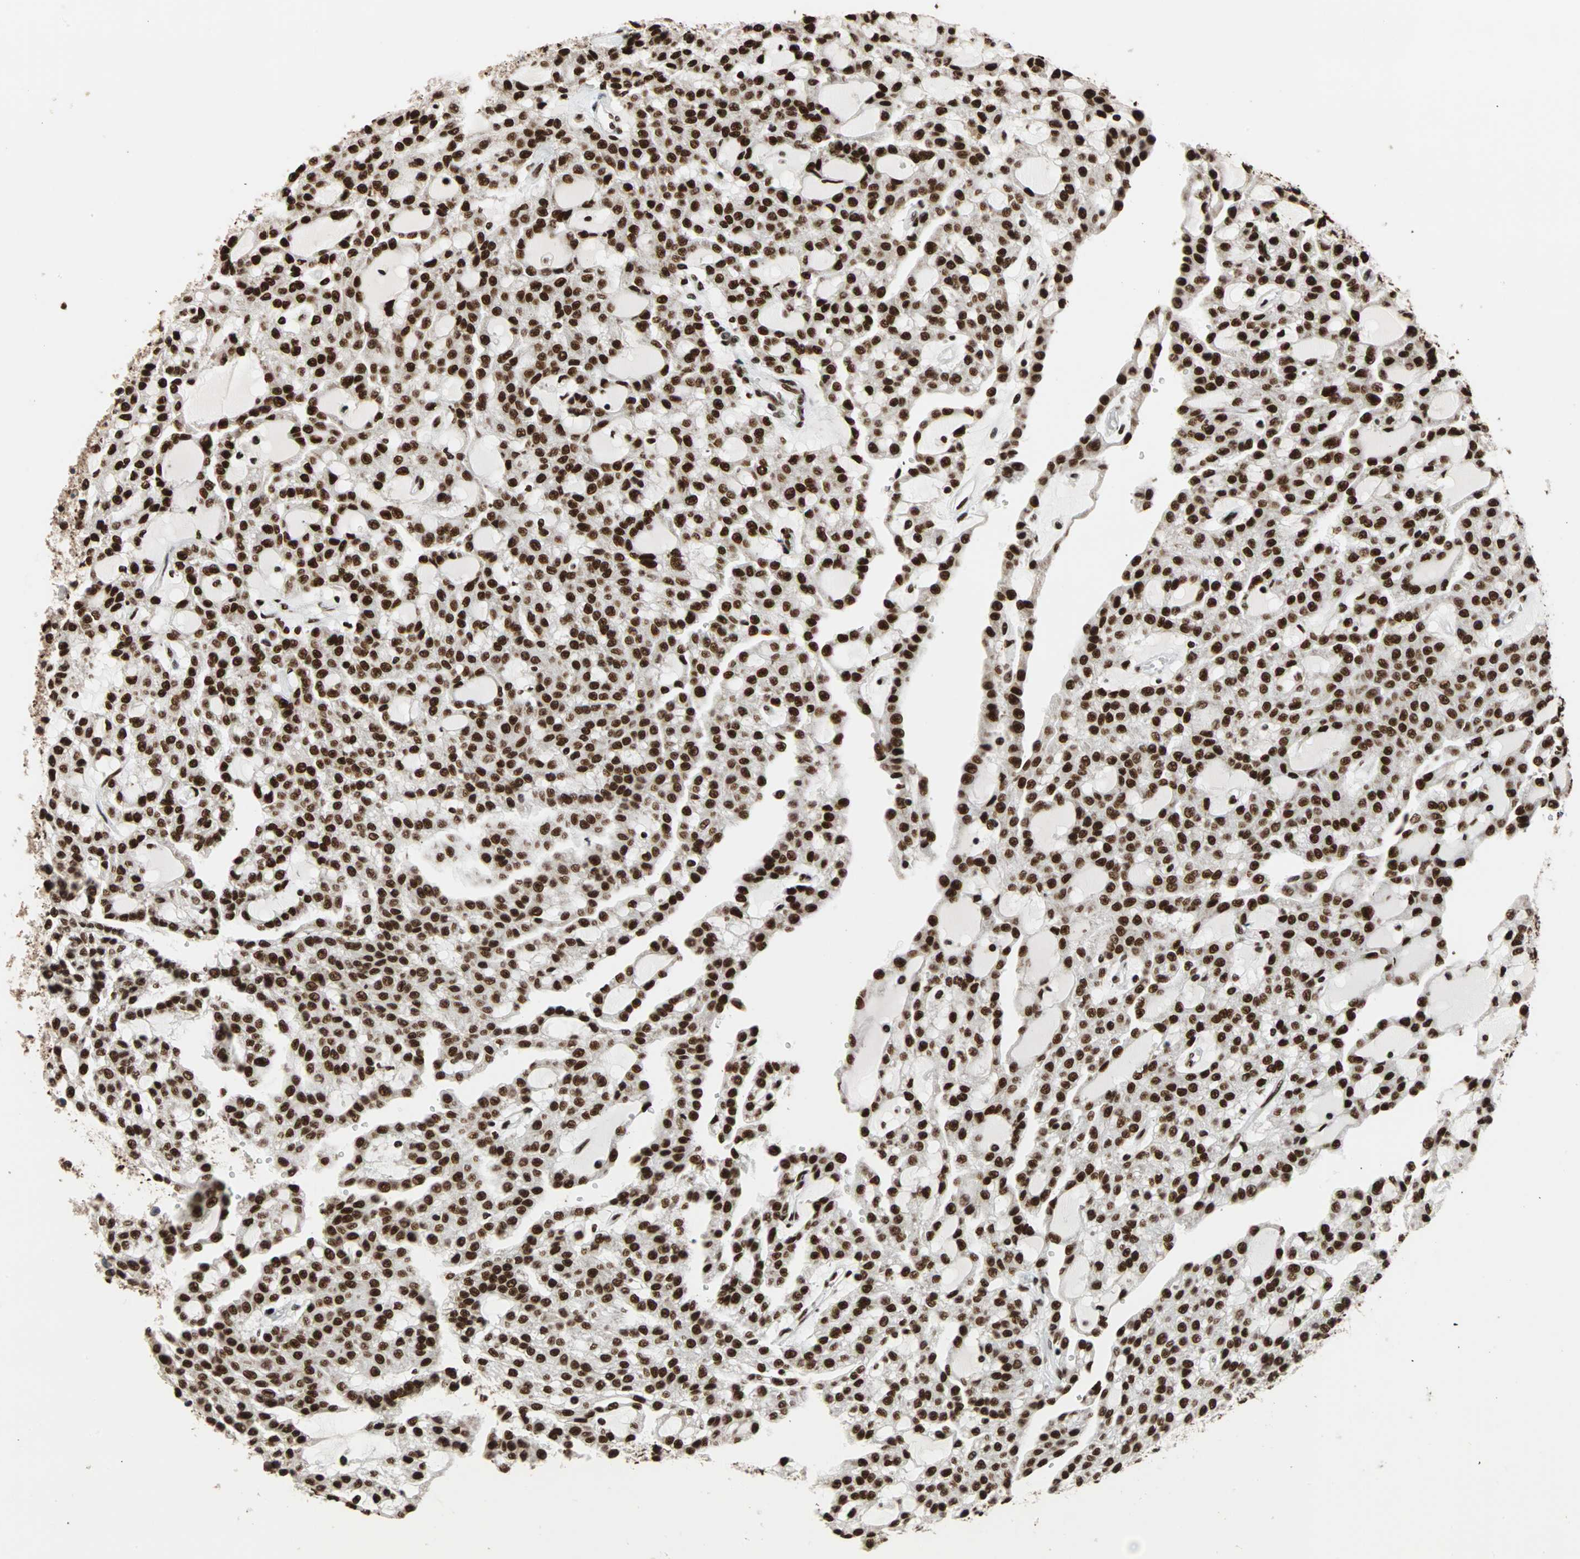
{"staining": {"intensity": "strong", "quantity": ">75%", "location": "nuclear"}, "tissue": "renal cancer", "cell_type": "Tumor cells", "image_type": "cancer", "snomed": [{"axis": "morphology", "description": "Adenocarcinoma, NOS"}, {"axis": "topography", "description": "Kidney"}], "caption": "Strong nuclear protein expression is identified in approximately >75% of tumor cells in renal cancer (adenocarcinoma).", "gene": "ILF2", "patient": {"sex": "male", "age": 63}}